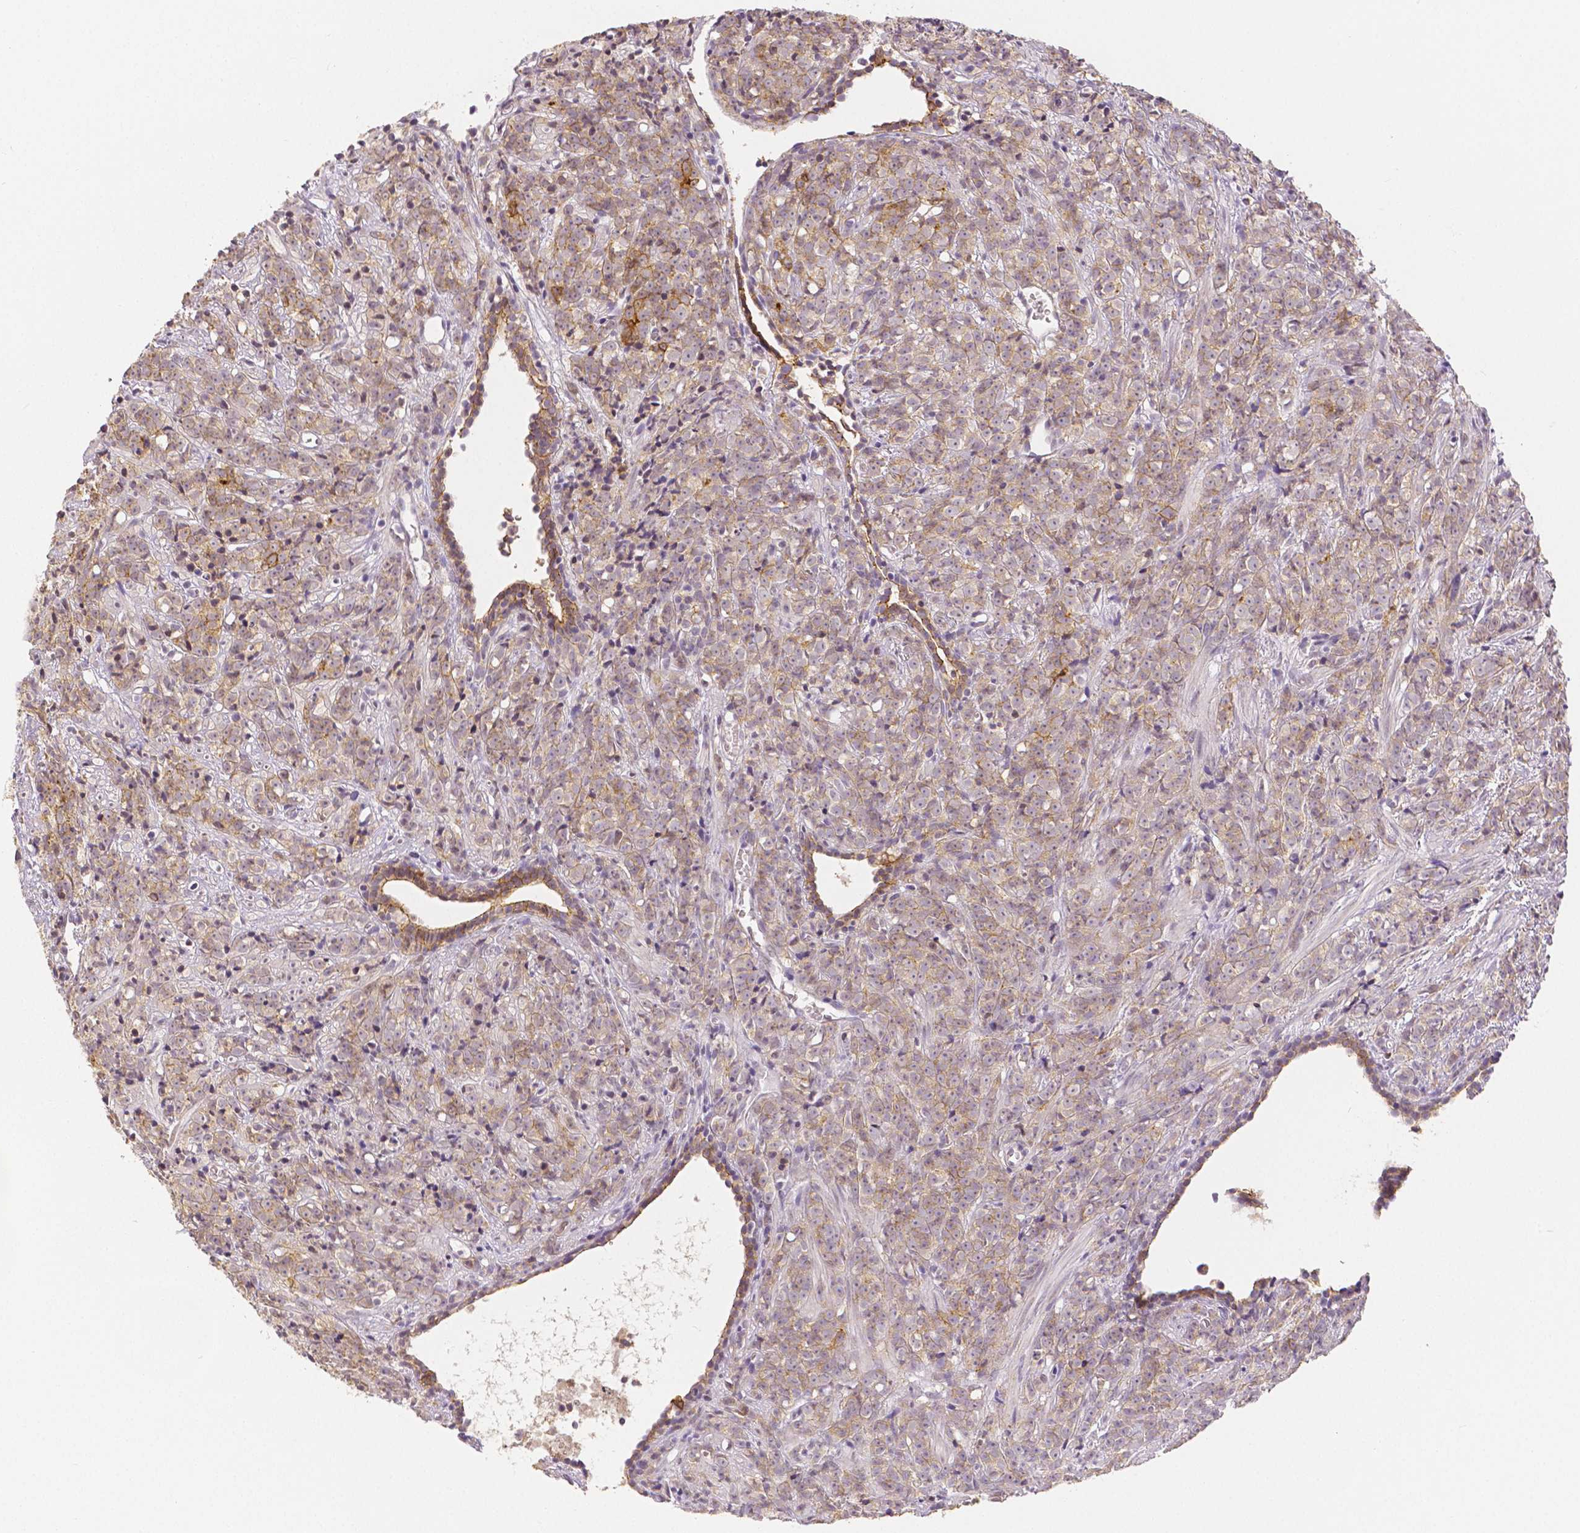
{"staining": {"intensity": "weak", "quantity": ">75%", "location": "cytoplasmic/membranous"}, "tissue": "prostate cancer", "cell_type": "Tumor cells", "image_type": "cancer", "snomed": [{"axis": "morphology", "description": "Adenocarcinoma, High grade"}, {"axis": "topography", "description": "Prostate"}], "caption": "Immunohistochemical staining of human prostate cancer (adenocarcinoma (high-grade)) exhibits low levels of weak cytoplasmic/membranous protein staining in approximately >75% of tumor cells. (DAB (3,3'-diaminobenzidine) IHC with brightfield microscopy, high magnification).", "gene": "OCLN", "patient": {"sex": "male", "age": 81}}